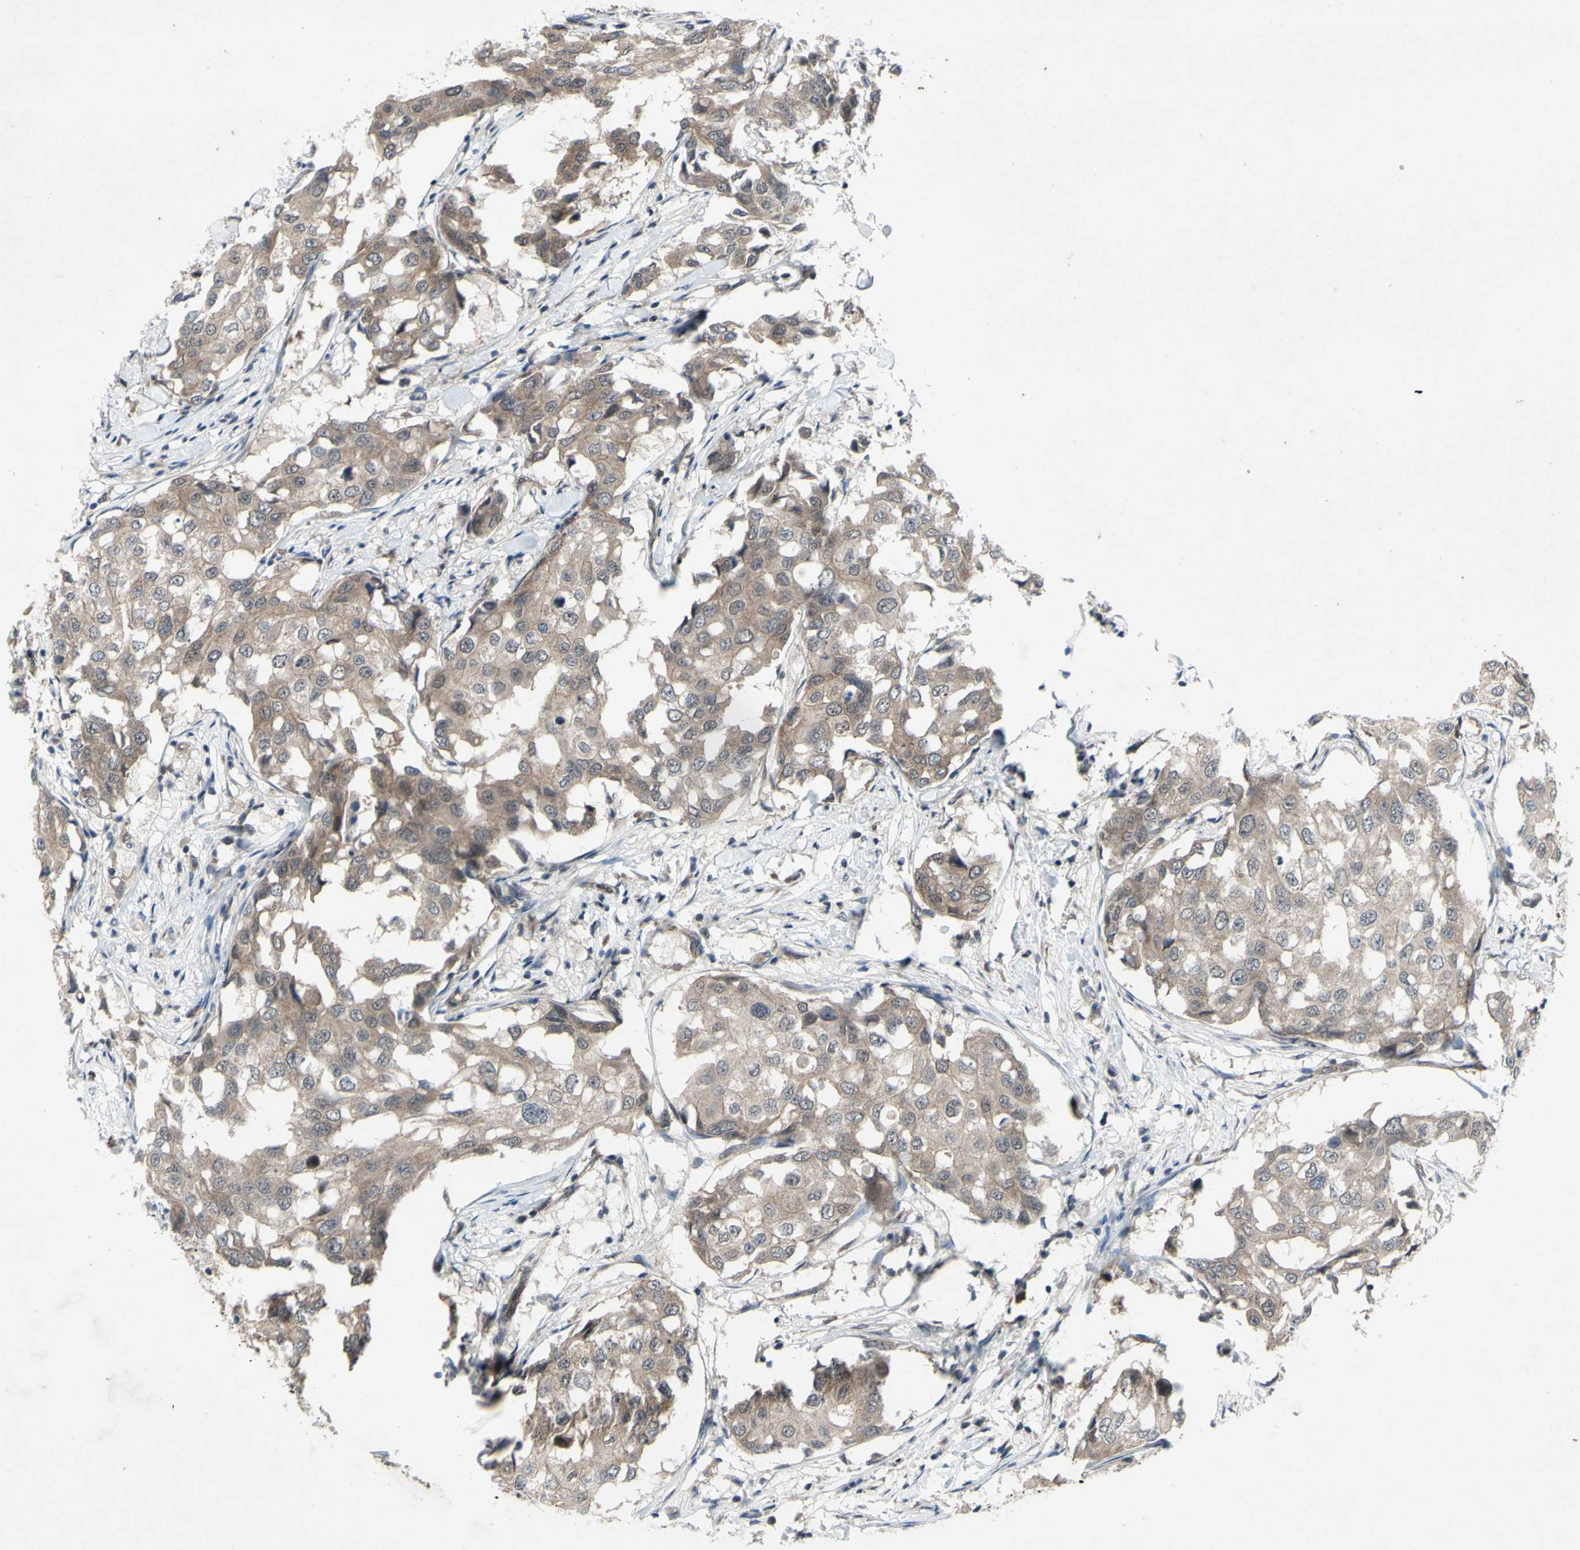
{"staining": {"intensity": "weak", "quantity": ">75%", "location": "cytoplasmic/membranous"}, "tissue": "breast cancer", "cell_type": "Tumor cells", "image_type": "cancer", "snomed": [{"axis": "morphology", "description": "Duct carcinoma"}, {"axis": "topography", "description": "Breast"}], "caption": "Human breast cancer stained for a protein (brown) exhibits weak cytoplasmic/membranous positive positivity in about >75% of tumor cells.", "gene": "TRDMT1", "patient": {"sex": "female", "age": 27}}